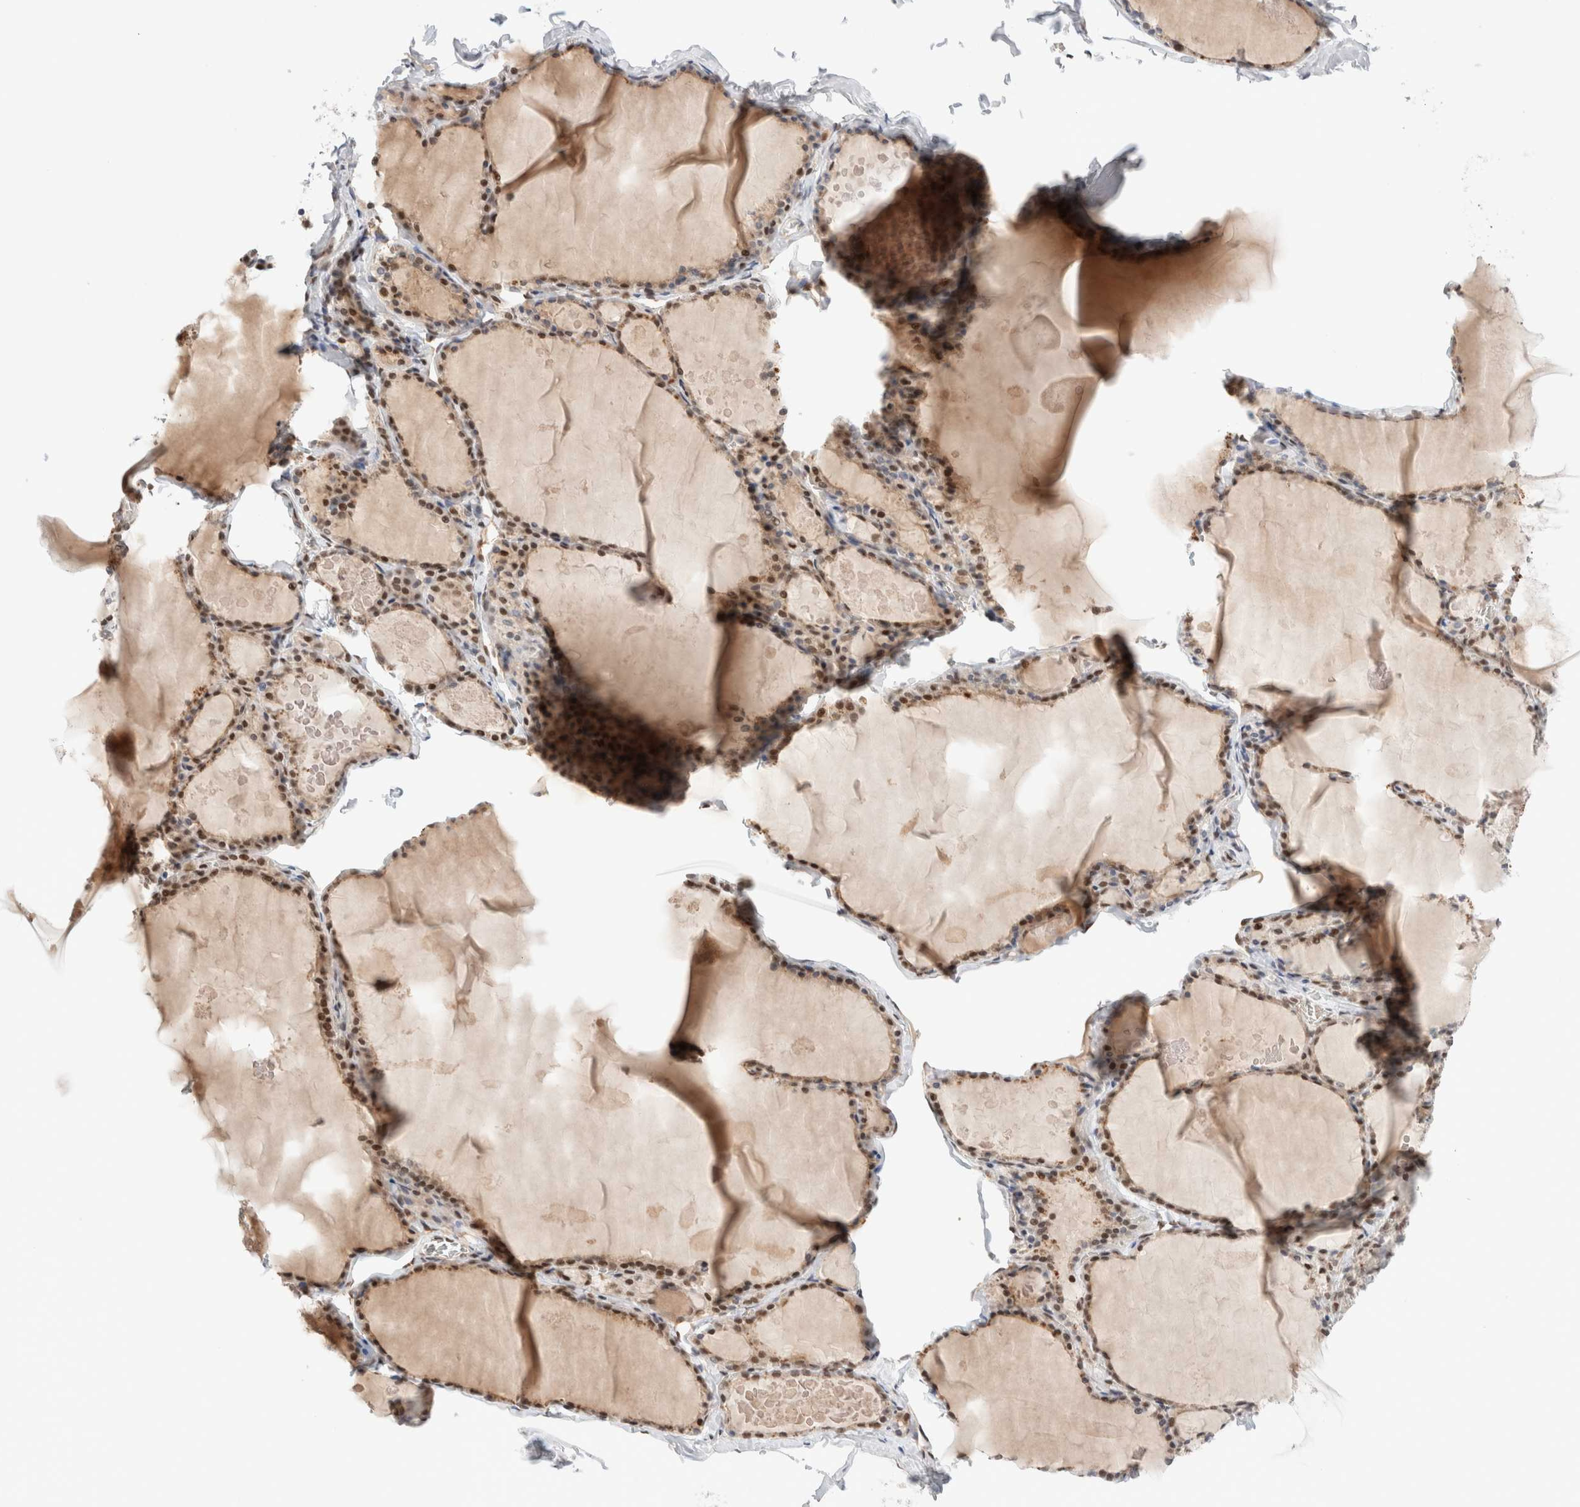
{"staining": {"intensity": "moderate", "quantity": ">75%", "location": "nuclear"}, "tissue": "thyroid gland", "cell_type": "Glandular cells", "image_type": "normal", "snomed": [{"axis": "morphology", "description": "Normal tissue, NOS"}, {"axis": "topography", "description": "Thyroid gland"}], "caption": "Thyroid gland was stained to show a protein in brown. There is medium levels of moderate nuclear expression in about >75% of glandular cells. (brown staining indicates protein expression, while blue staining denotes nuclei).", "gene": "GATAD2A", "patient": {"sex": "male", "age": 56}}